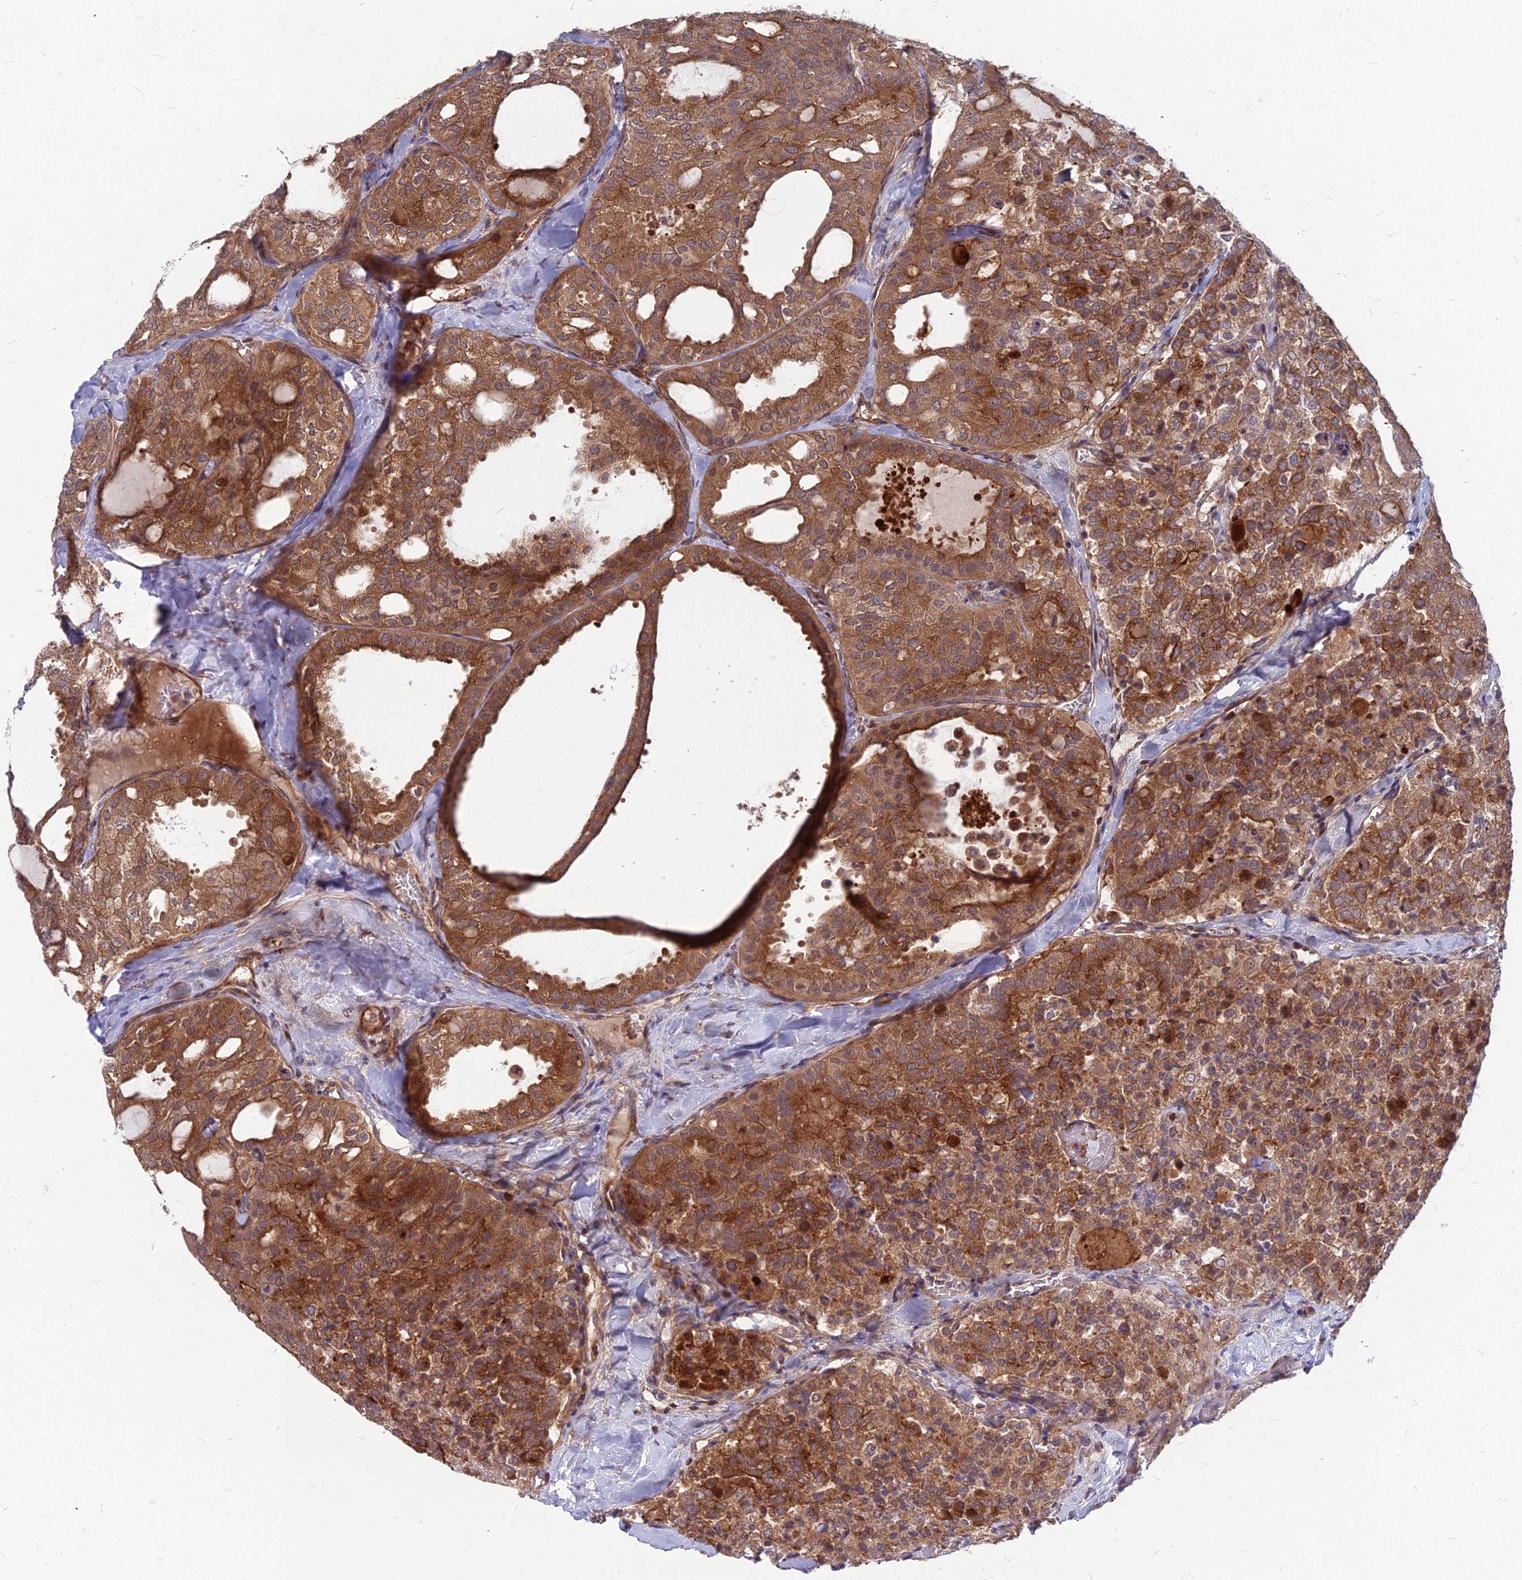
{"staining": {"intensity": "moderate", "quantity": ">75%", "location": "cytoplasmic/membranous"}, "tissue": "thyroid cancer", "cell_type": "Tumor cells", "image_type": "cancer", "snomed": [{"axis": "morphology", "description": "Follicular adenoma carcinoma, NOS"}, {"axis": "topography", "description": "Thyroid gland"}], "caption": "Immunohistochemical staining of thyroid follicular adenoma carcinoma displays moderate cytoplasmic/membranous protein expression in about >75% of tumor cells.", "gene": "MFSD8", "patient": {"sex": "male", "age": 75}}